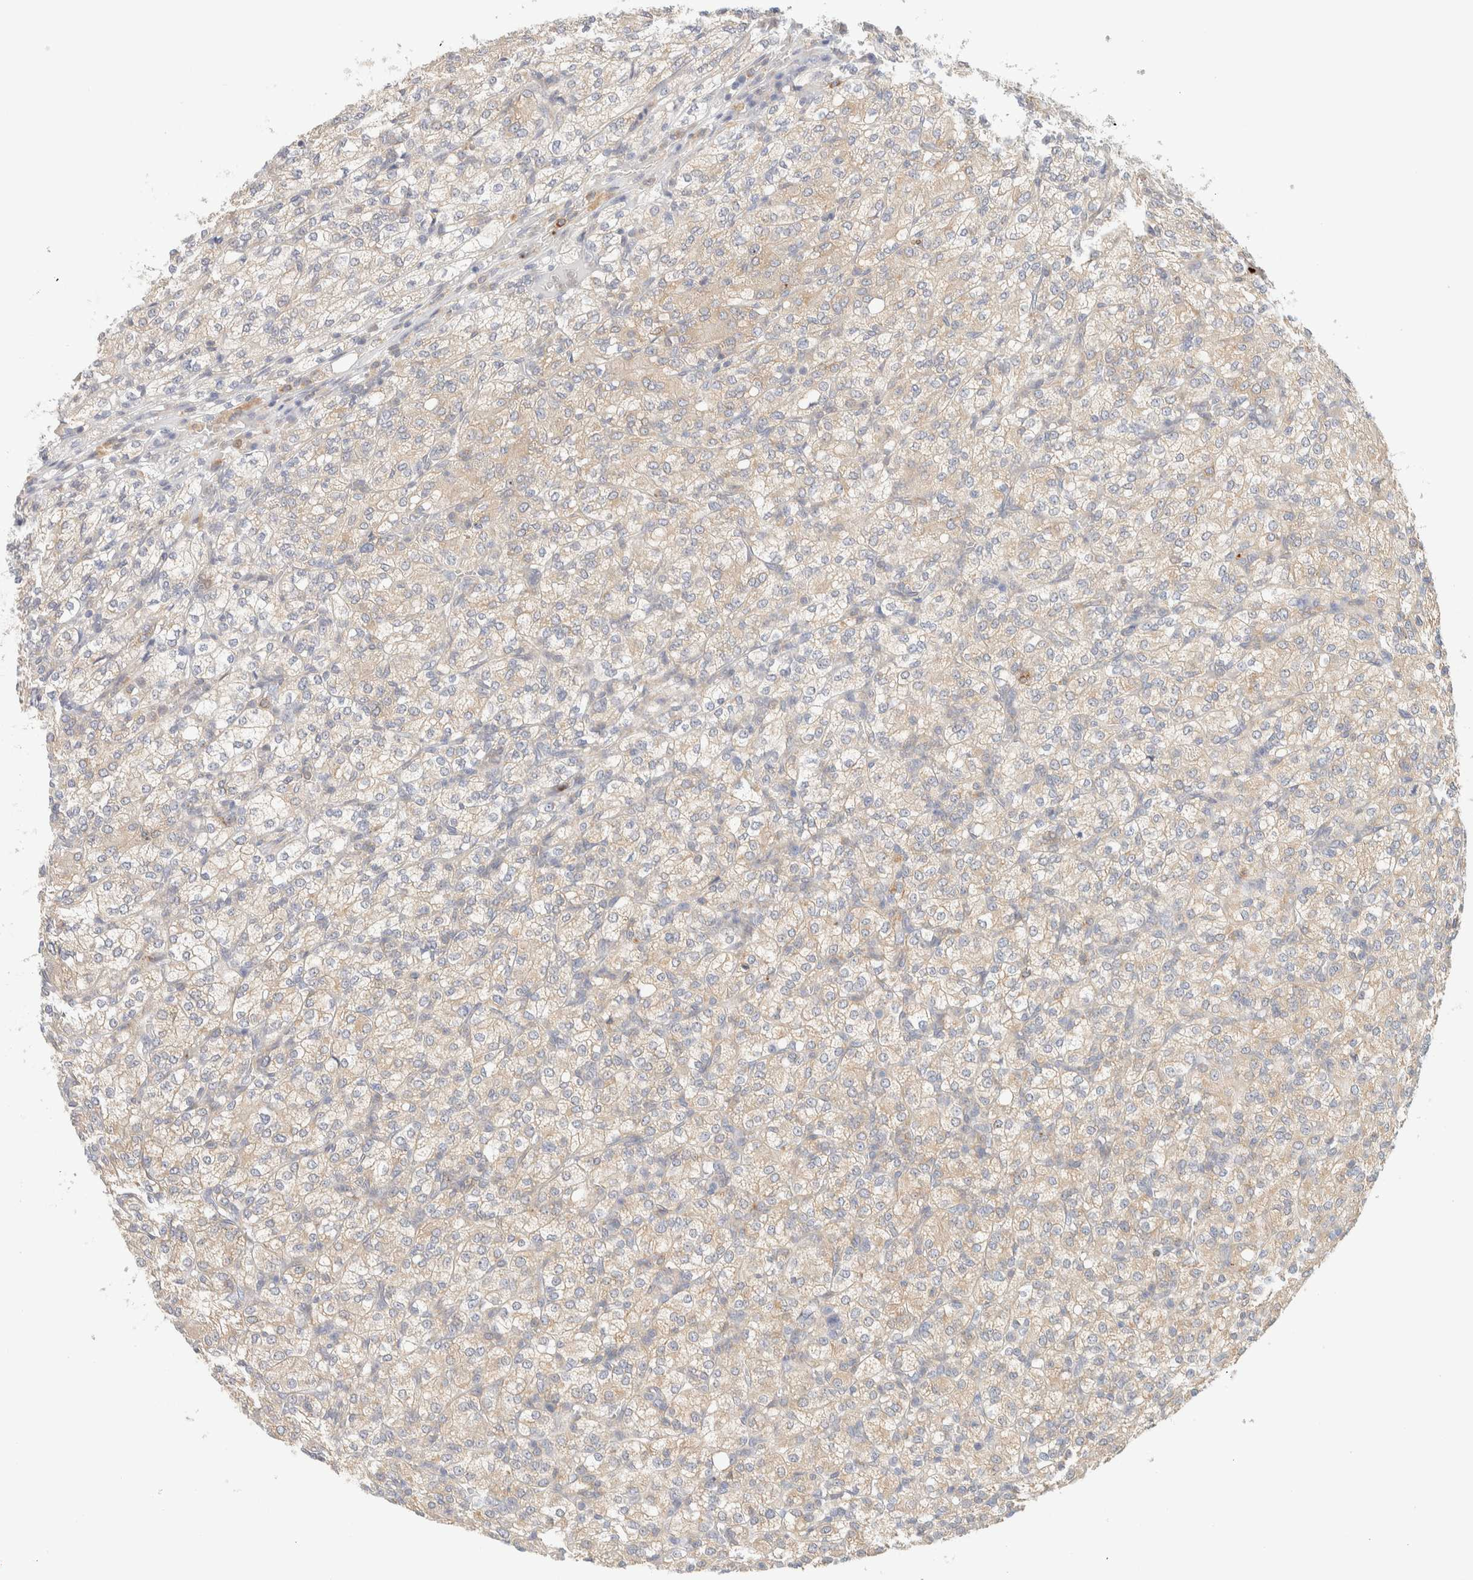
{"staining": {"intensity": "weak", "quantity": ">75%", "location": "cytoplasmic/membranous"}, "tissue": "renal cancer", "cell_type": "Tumor cells", "image_type": "cancer", "snomed": [{"axis": "morphology", "description": "Adenocarcinoma, NOS"}, {"axis": "topography", "description": "Kidney"}], "caption": "IHC (DAB) staining of renal cancer (adenocarcinoma) exhibits weak cytoplasmic/membranous protein expression in about >75% of tumor cells. (Brightfield microscopy of DAB IHC at high magnification).", "gene": "NT5C", "patient": {"sex": "male", "age": 77}}